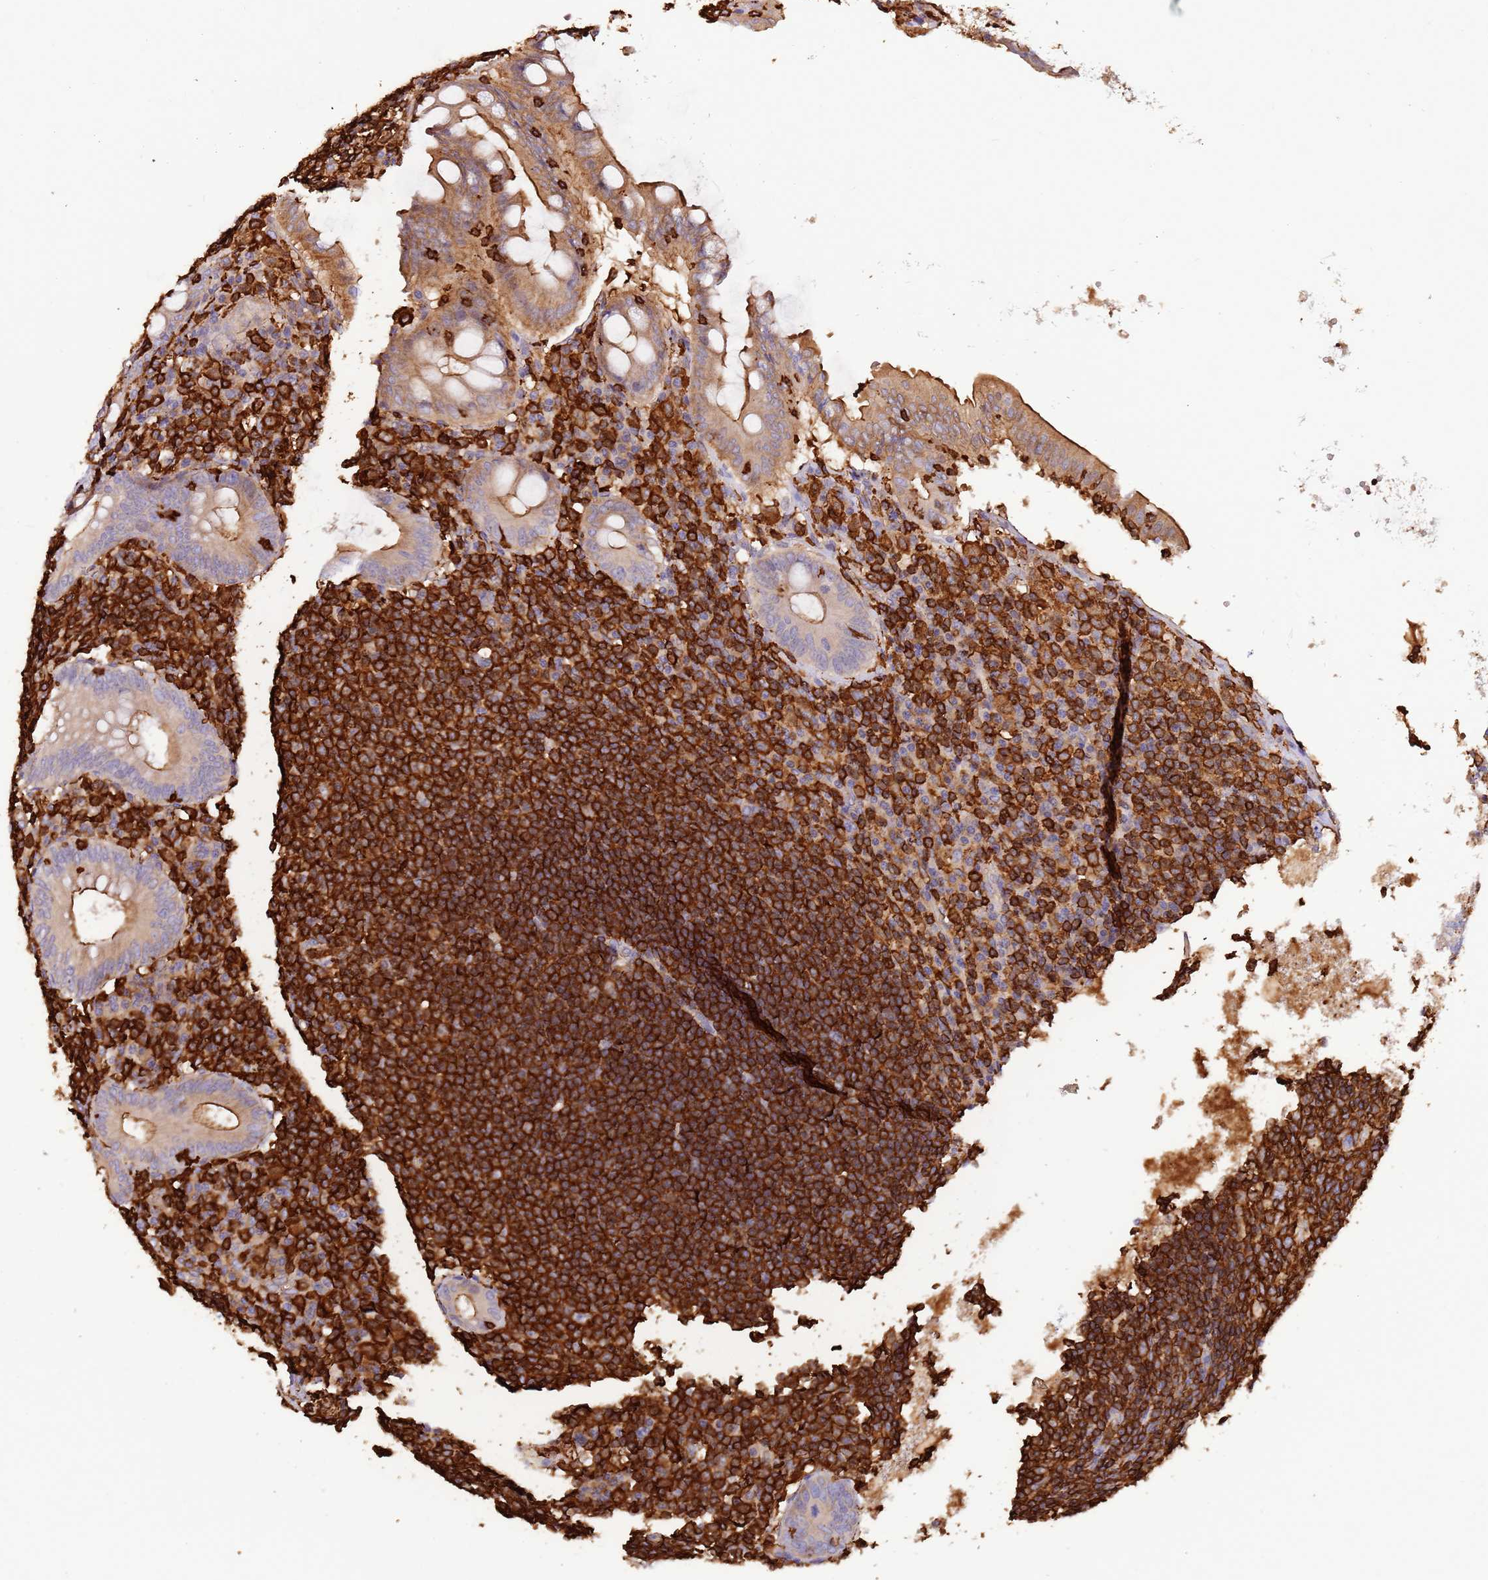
{"staining": {"intensity": "strong", "quantity": "<25%", "location": "cytoplasmic/membranous"}, "tissue": "appendix", "cell_type": "Glandular cells", "image_type": "normal", "snomed": [{"axis": "morphology", "description": "Normal tissue, NOS"}, {"axis": "topography", "description": "Appendix"}], "caption": "High-power microscopy captured an immunohistochemistry histopathology image of unremarkable appendix, revealing strong cytoplasmic/membranous expression in about <25% of glandular cells.", "gene": "OR6P1", "patient": {"sex": "female", "age": 54}}